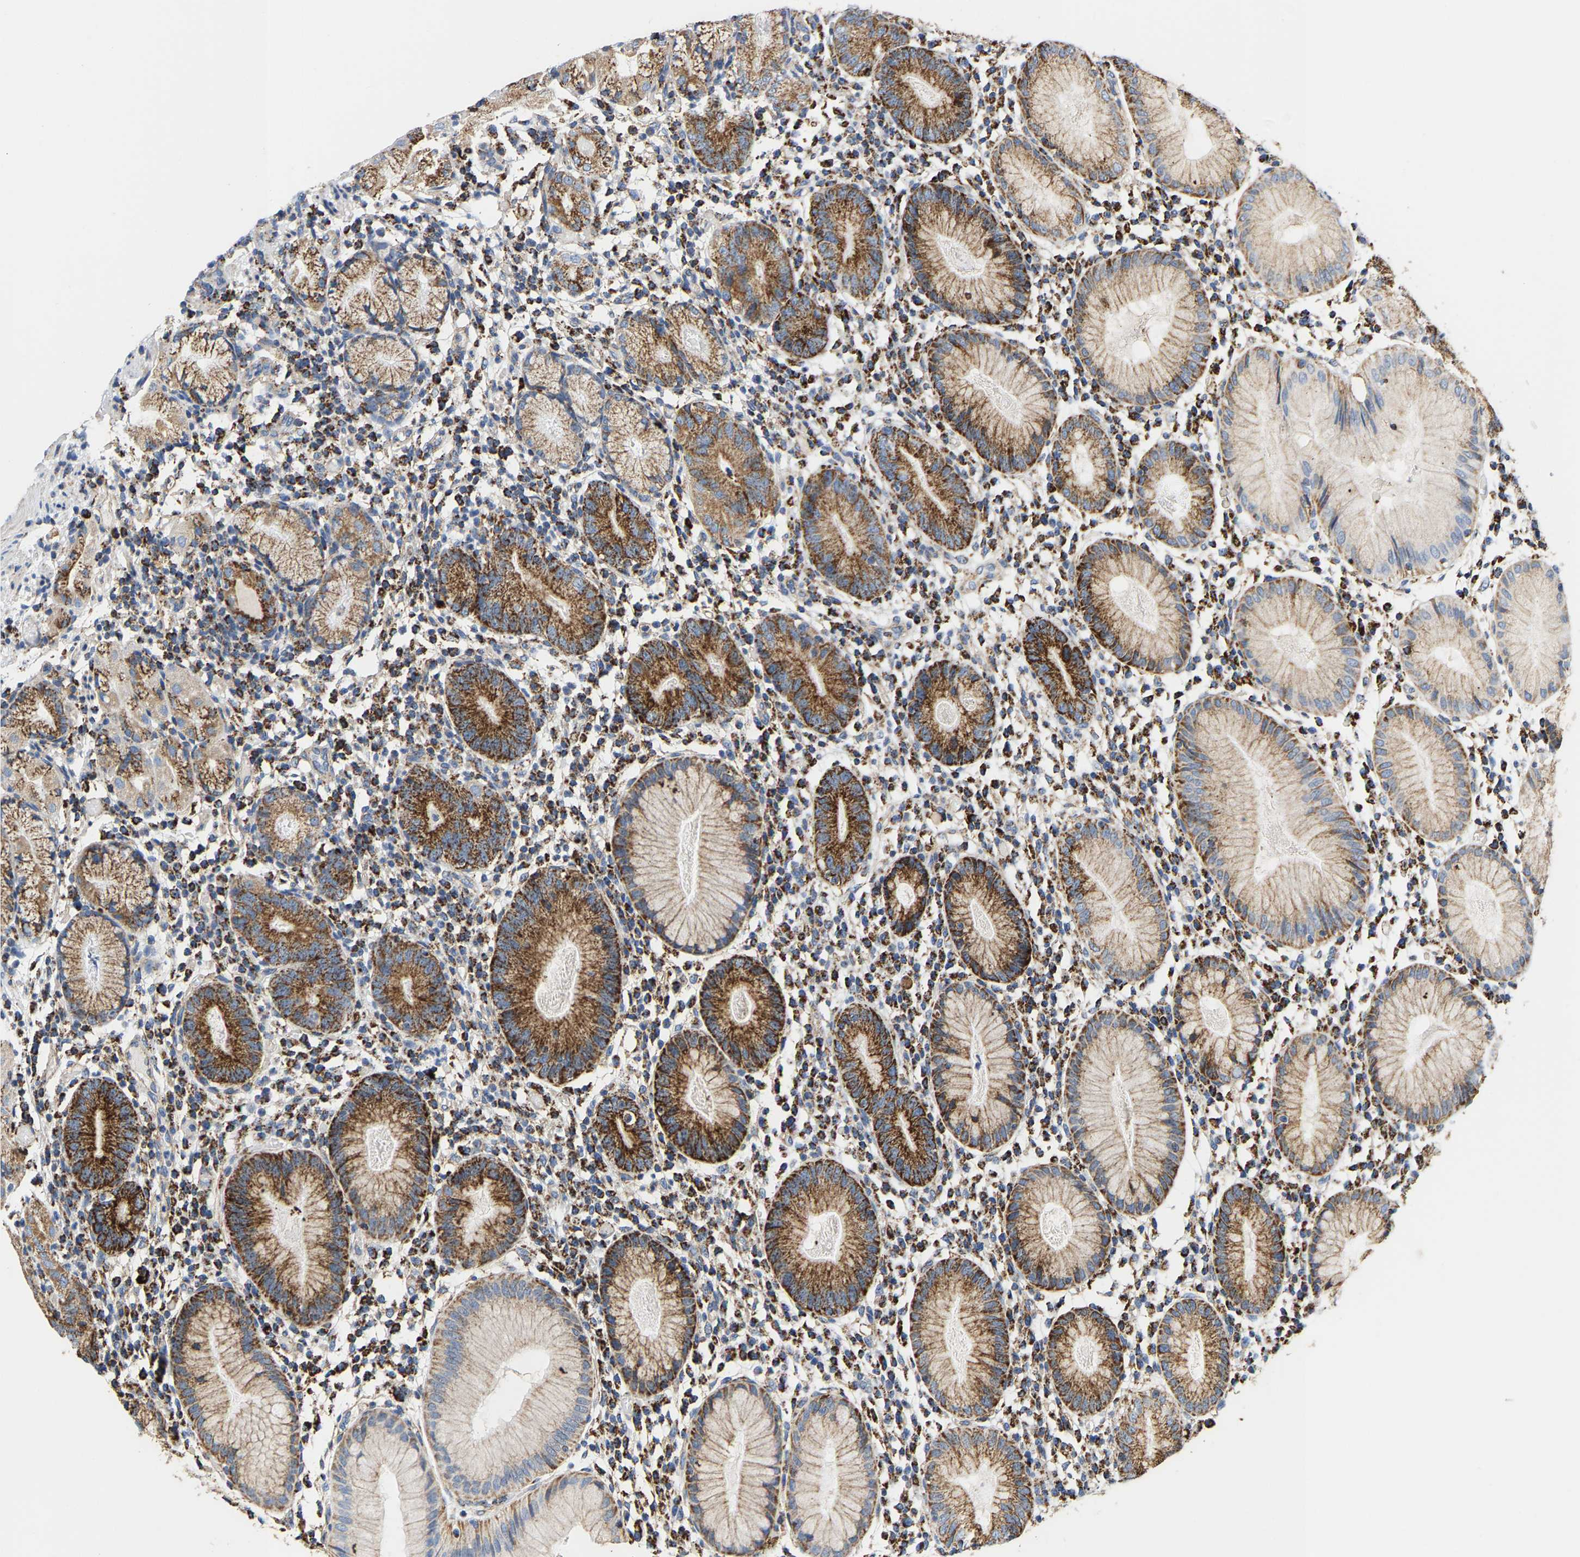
{"staining": {"intensity": "moderate", "quantity": ">75%", "location": "cytoplasmic/membranous"}, "tissue": "stomach", "cell_type": "Glandular cells", "image_type": "normal", "snomed": [{"axis": "morphology", "description": "Normal tissue, NOS"}, {"axis": "topography", "description": "Stomach"}, {"axis": "topography", "description": "Stomach, lower"}], "caption": "Moderate cytoplasmic/membranous protein positivity is identified in approximately >75% of glandular cells in stomach.", "gene": "SHMT2", "patient": {"sex": "female", "age": 75}}